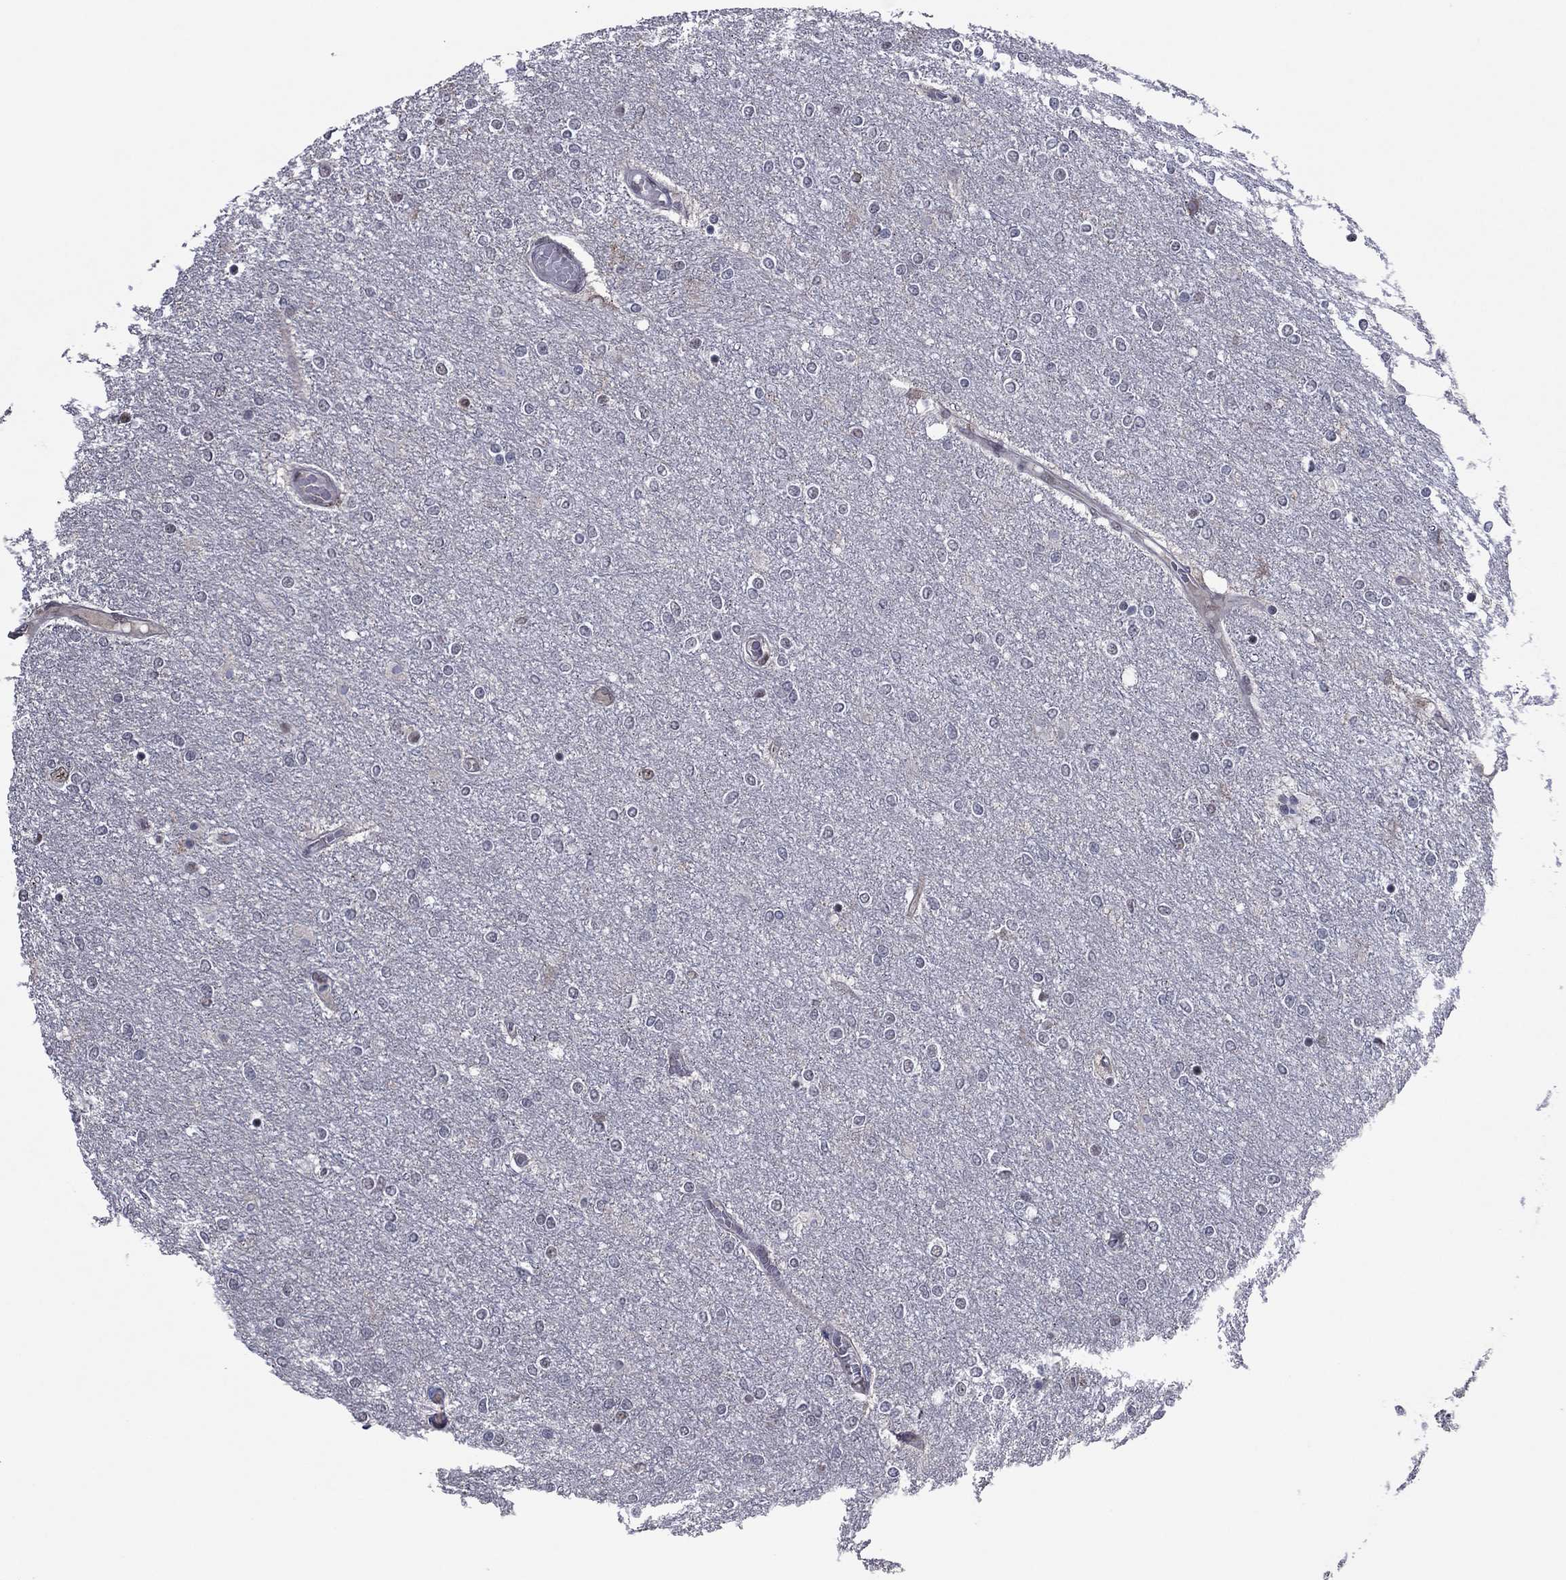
{"staining": {"intensity": "negative", "quantity": "none", "location": "none"}, "tissue": "glioma", "cell_type": "Tumor cells", "image_type": "cancer", "snomed": [{"axis": "morphology", "description": "Glioma, malignant, High grade"}, {"axis": "topography", "description": "Brain"}], "caption": "Image shows no protein positivity in tumor cells of malignant glioma (high-grade) tissue.", "gene": "CDCA5", "patient": {"sex": "female", "age": 61}}